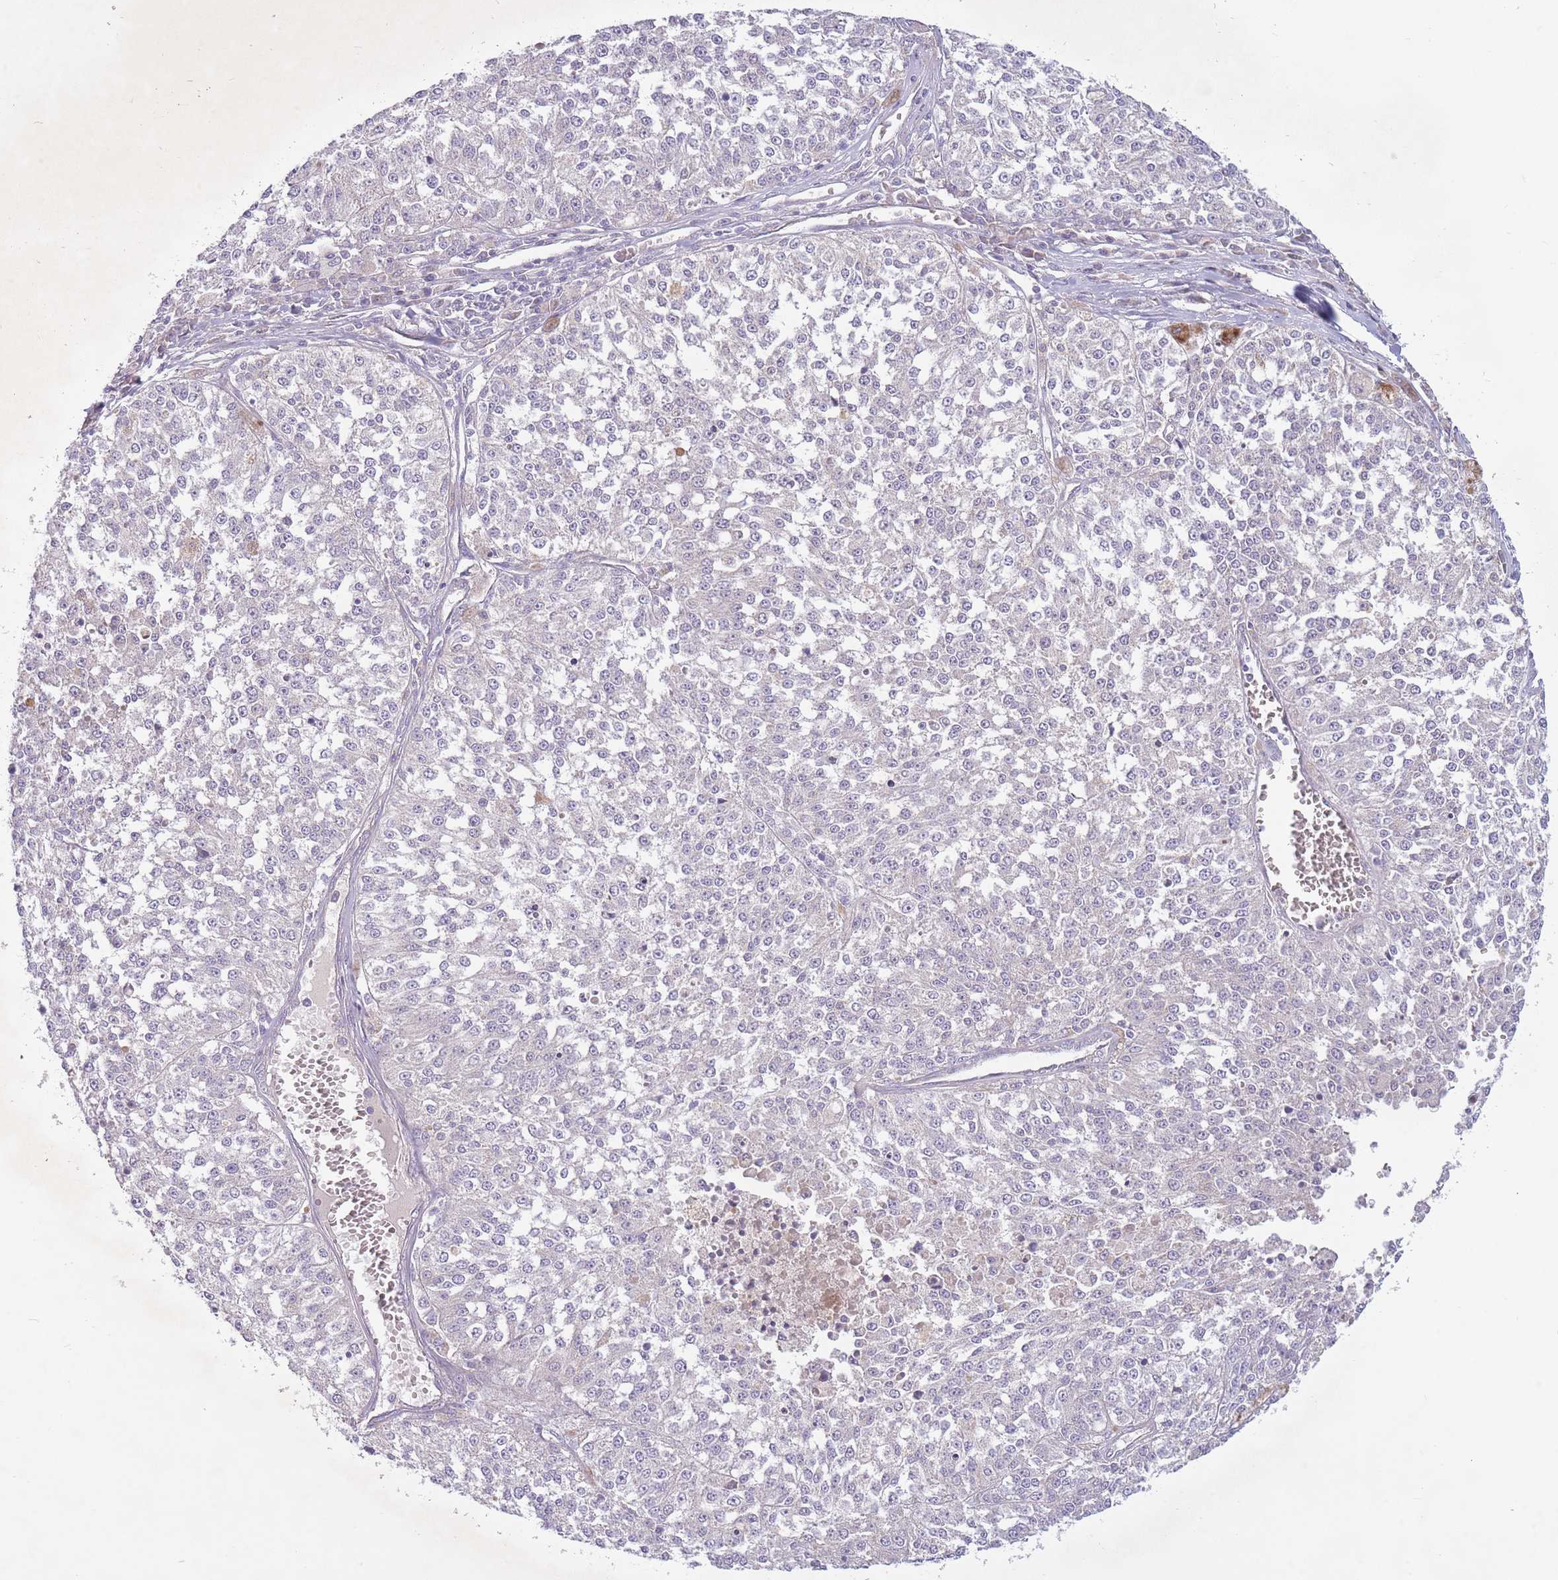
{"staining": {"intensity": "negative", "quantity": "none", "location": "none"}, "tissue": "melanoma", "cell_type": "Tumor cells", "image_type": "cancer", "snomed": [{"axis": "morphology", "description": "Malignant melanoma, NOS"}, {"axis": "topography", "description": "Skin"}], "caption": "This image is of melanoma stained with immunohistochemistry (IHC) to label a protein in brown with the nuclei are counter-stained blue. There is no positivity in tumor cells. Brightfield microscopy of immunohistochemistry (IHC) stained with DAB (3,3'-diaminobenzidine) (brown) and hematoxylin (blue), captured at high magnification.", "gene": "PNPLA5", "patient": {"sex": "female", "age": 64}}